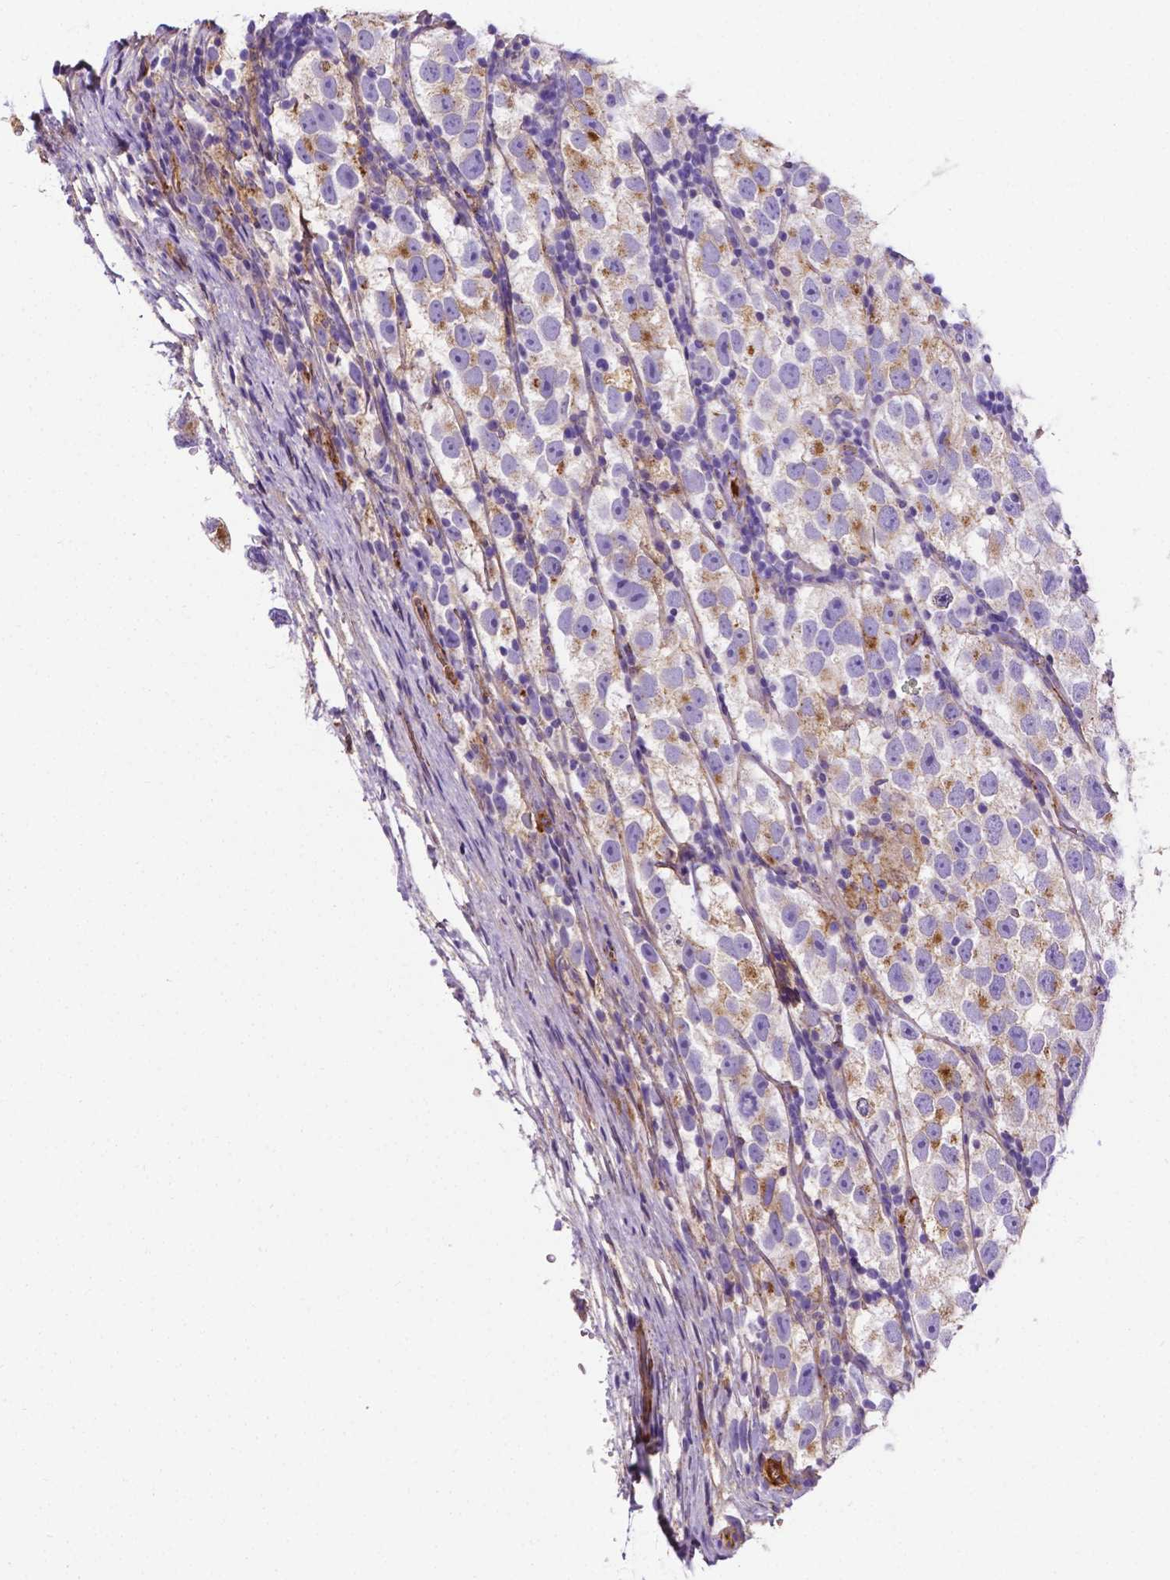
{"staining": {"intensity": "weak", "quantity": "25%-75%", "location": "cytoplasmic/membranous"}, "tissue": "testis cancer", "cell_type": "Tumor cells", "image_type": "cancer", "snomed": [{"axis": "morphology", "description": "Seminoma, NOS"}, {"axis": "topography", "description": "Testis"}], "caption": "This image demonstrates testis cancer (seminoma) stained with immunohistochemistry (IHC) to label a protein in brown. The cytoplasmic/membranous of tumor cells show weak positivity for the protein. Nuclei are counter-stained blue.", "gene": "APOE", "patient": {"sex": "male", "age": 26}}